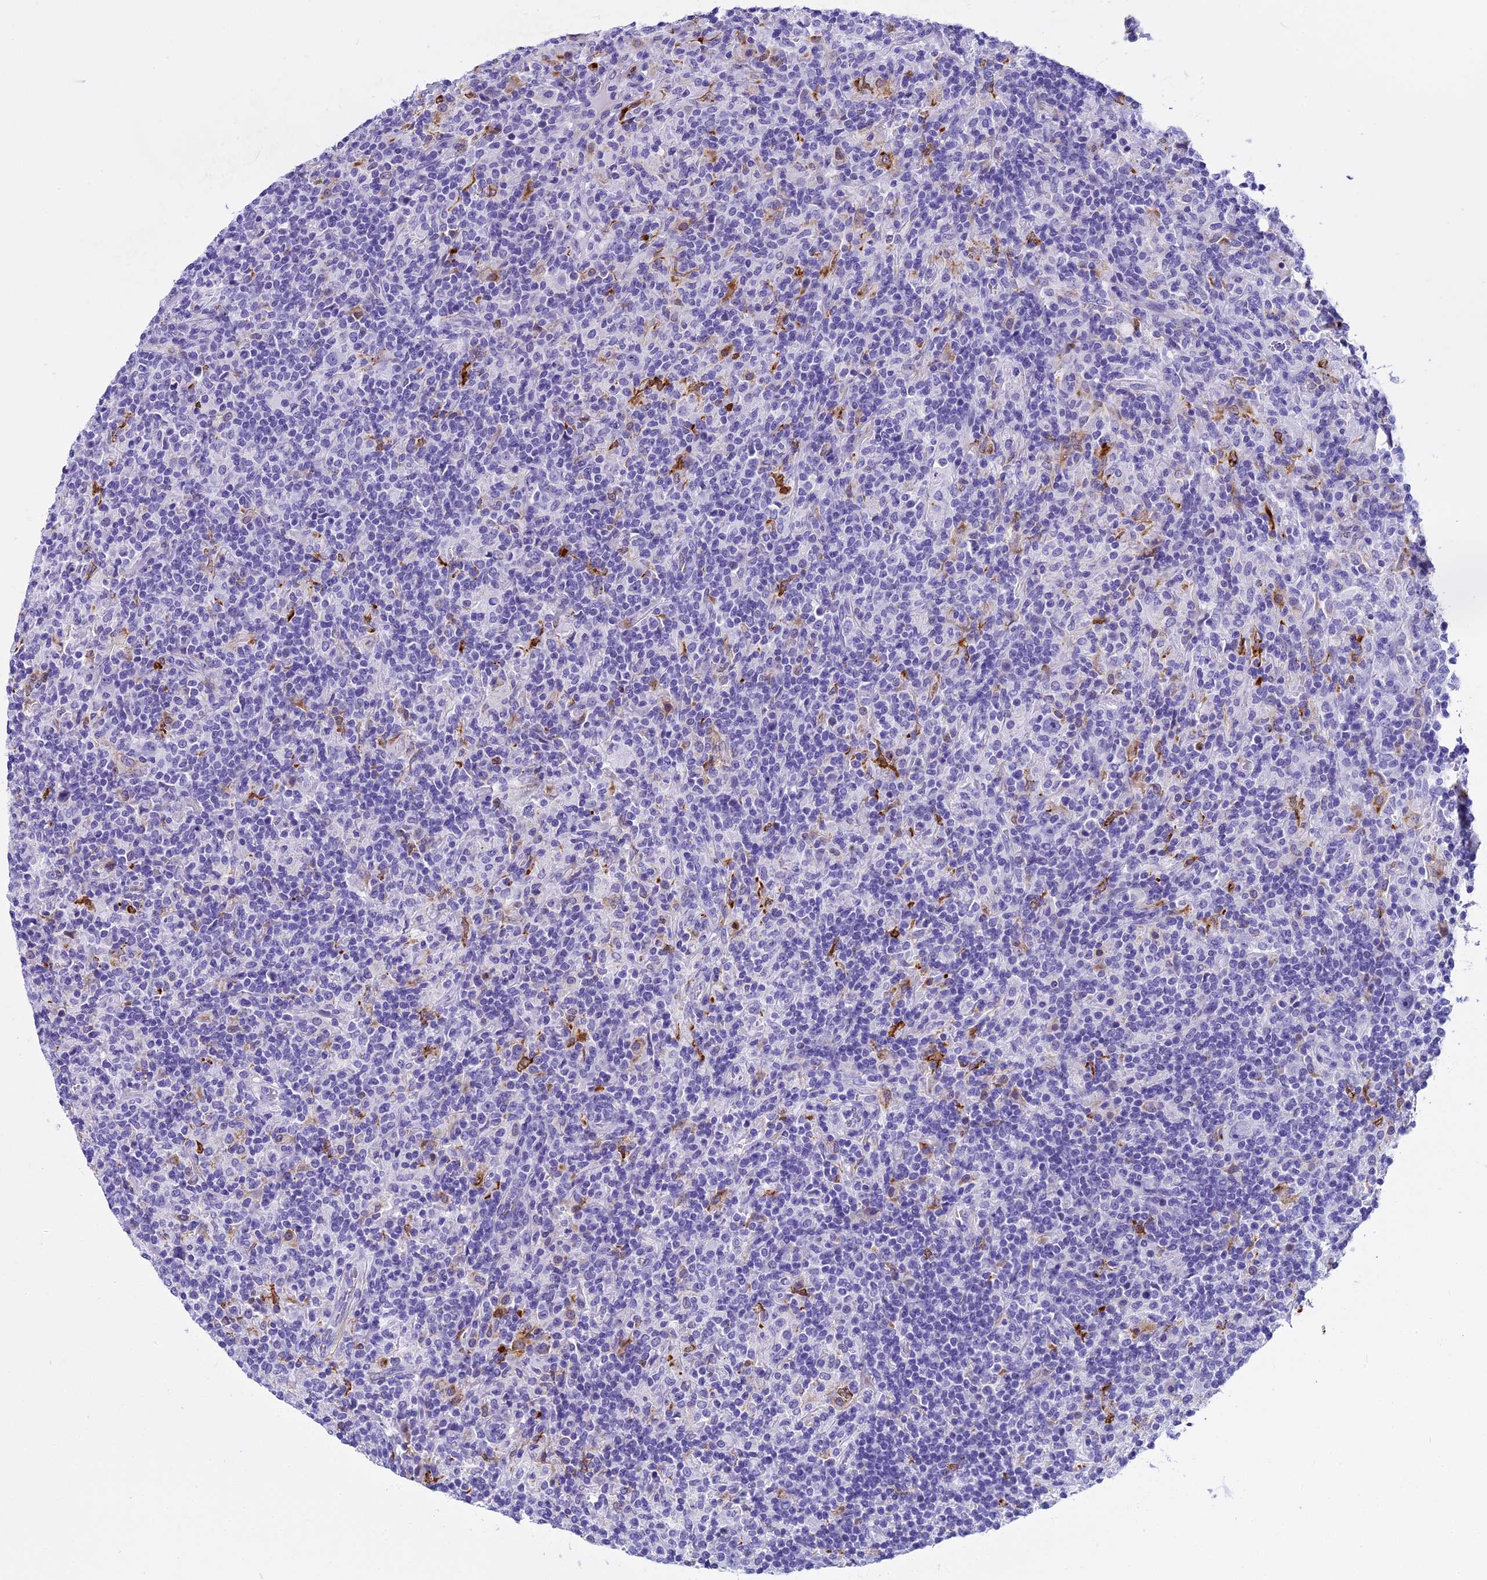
{"staining": {"intensity": "negative", "quantity": "none", "location": "none"}, "tissue": "lymphoma", "cell_type": "Tumor cells", "image_type": "cancer", "snomed": [{"axis": "morphology", "description": "Hodgkin's disease, NOS"}, {"axis": "topography", "description": "Lymph node"}], "caption": "Human Hodgkin's disease stained for a protein using immunohistochemistry (IHC) demonstrates no staining in tumor cells.", "gene": "KCTD14", "patient": {"sex": "male", "age": 70}}